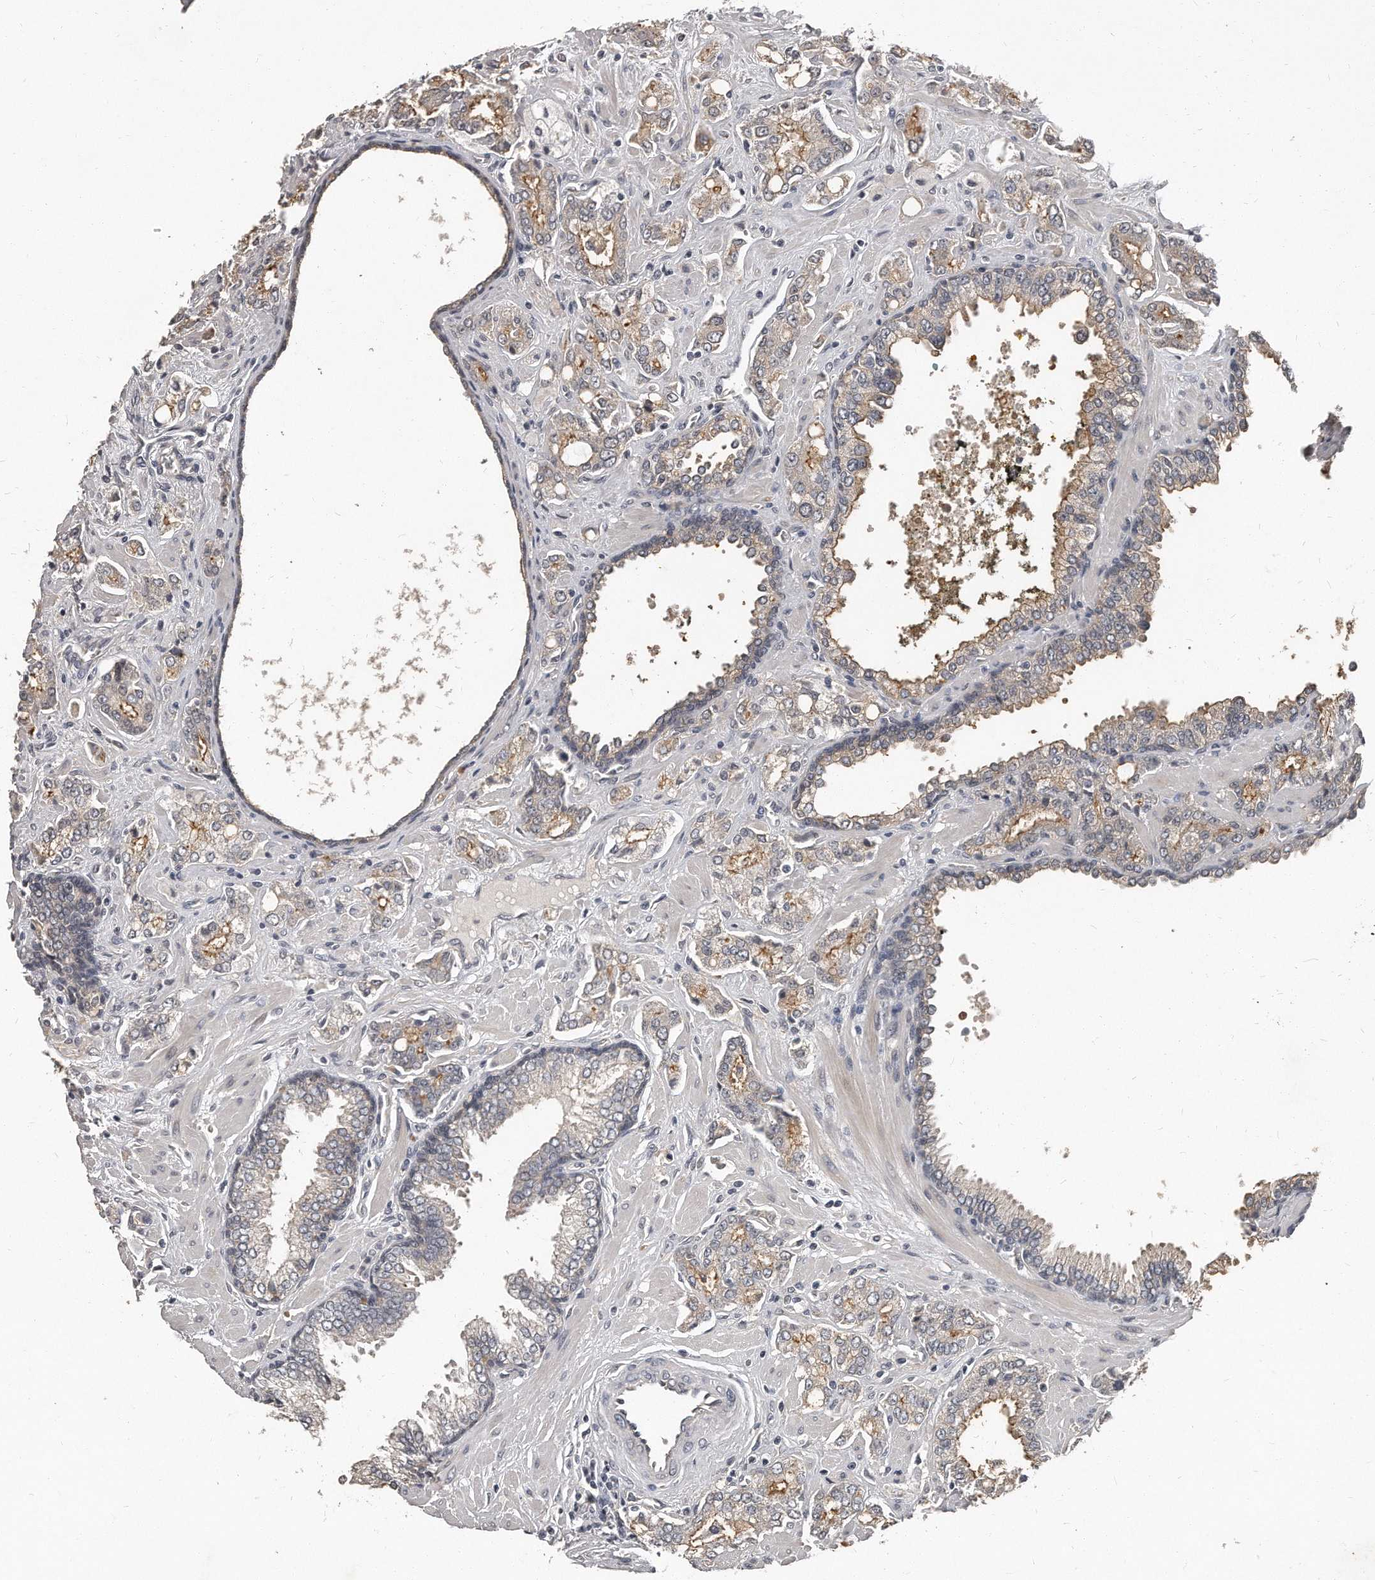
{"staining": {"intensity": "weak", "quantity": "25%-75%", "location": "cytoplasmic/membranous"}, "tissue": "prostate cancer", "cell_type": "Tumor cells", "image_type": "cancer", "snomed": [{"axis": "morphology", "description": "Adenocarcinoma, High grade"}, {"axis": "topography", "description": "Prostate"}], "caption": "This is a micrograph of immunohistochemistry (IHC) staining of adenocarcinoma (high-grade) (prostate), which shows weak positivity in the cytoplasmic/membranous of tumor cells.", "gene": "GRB10", "patient": {"sex": "male", "age": 67}}